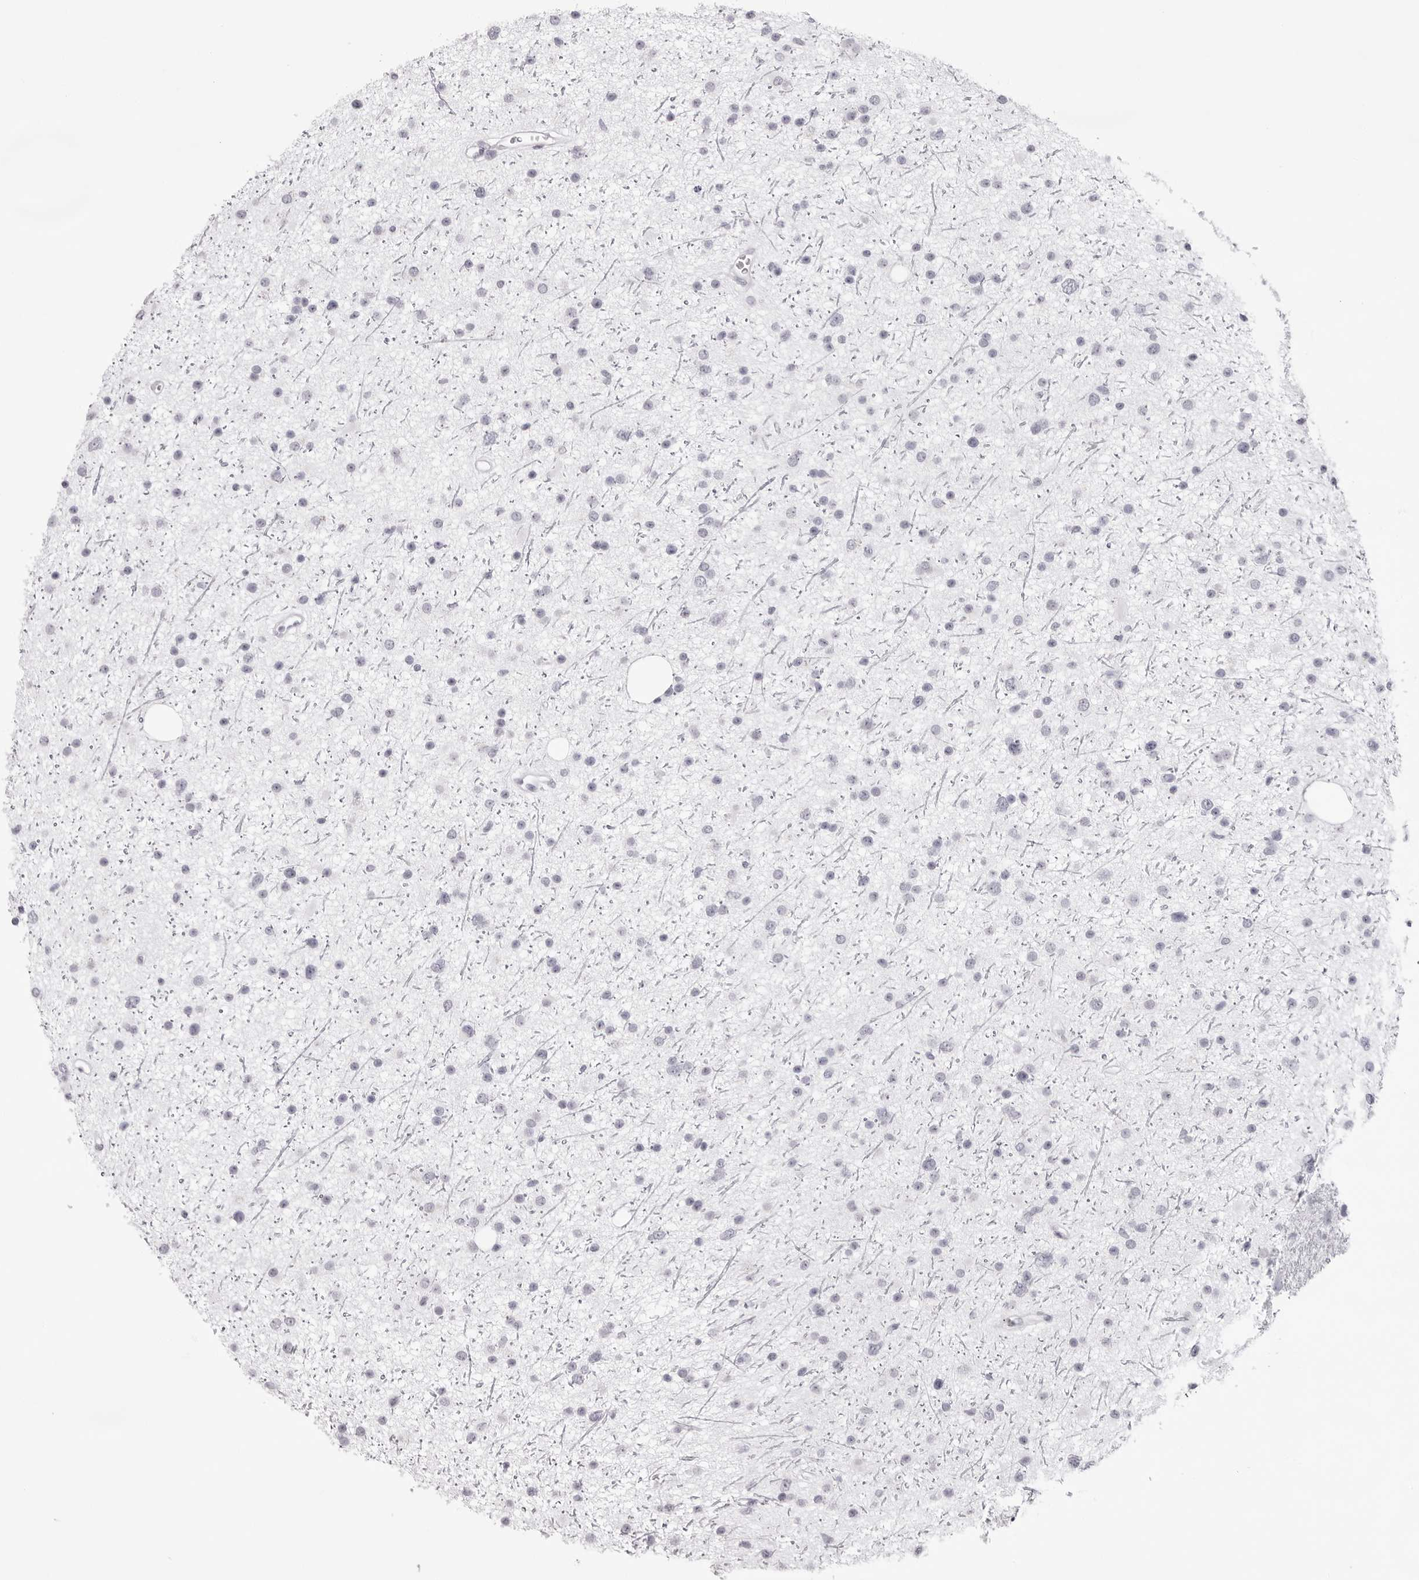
{"staining": {"intensity": "negative", "quantity": "none", "location": "none"}, "tissue": "glioma", "cell_type": "Tumor cells", "image_type": "cancer", "snomed": [{"axis": "morphology", "description": "Glioma, malignant, Low grade"}, {"axis": "topography", "description": "Cerebral cortex"}], "caption": "High power microscopy histopathology image of an immunohistochemistry (IHC) histopathology image of malignant glioma (low-grade), revealing no significant positivity in tumor cells. (DAB immunohistochemistry visualized using brightfield microscopy, high magnification).", "gene": "SMIM2", "patient": {"sex": "female", "age": 39}}